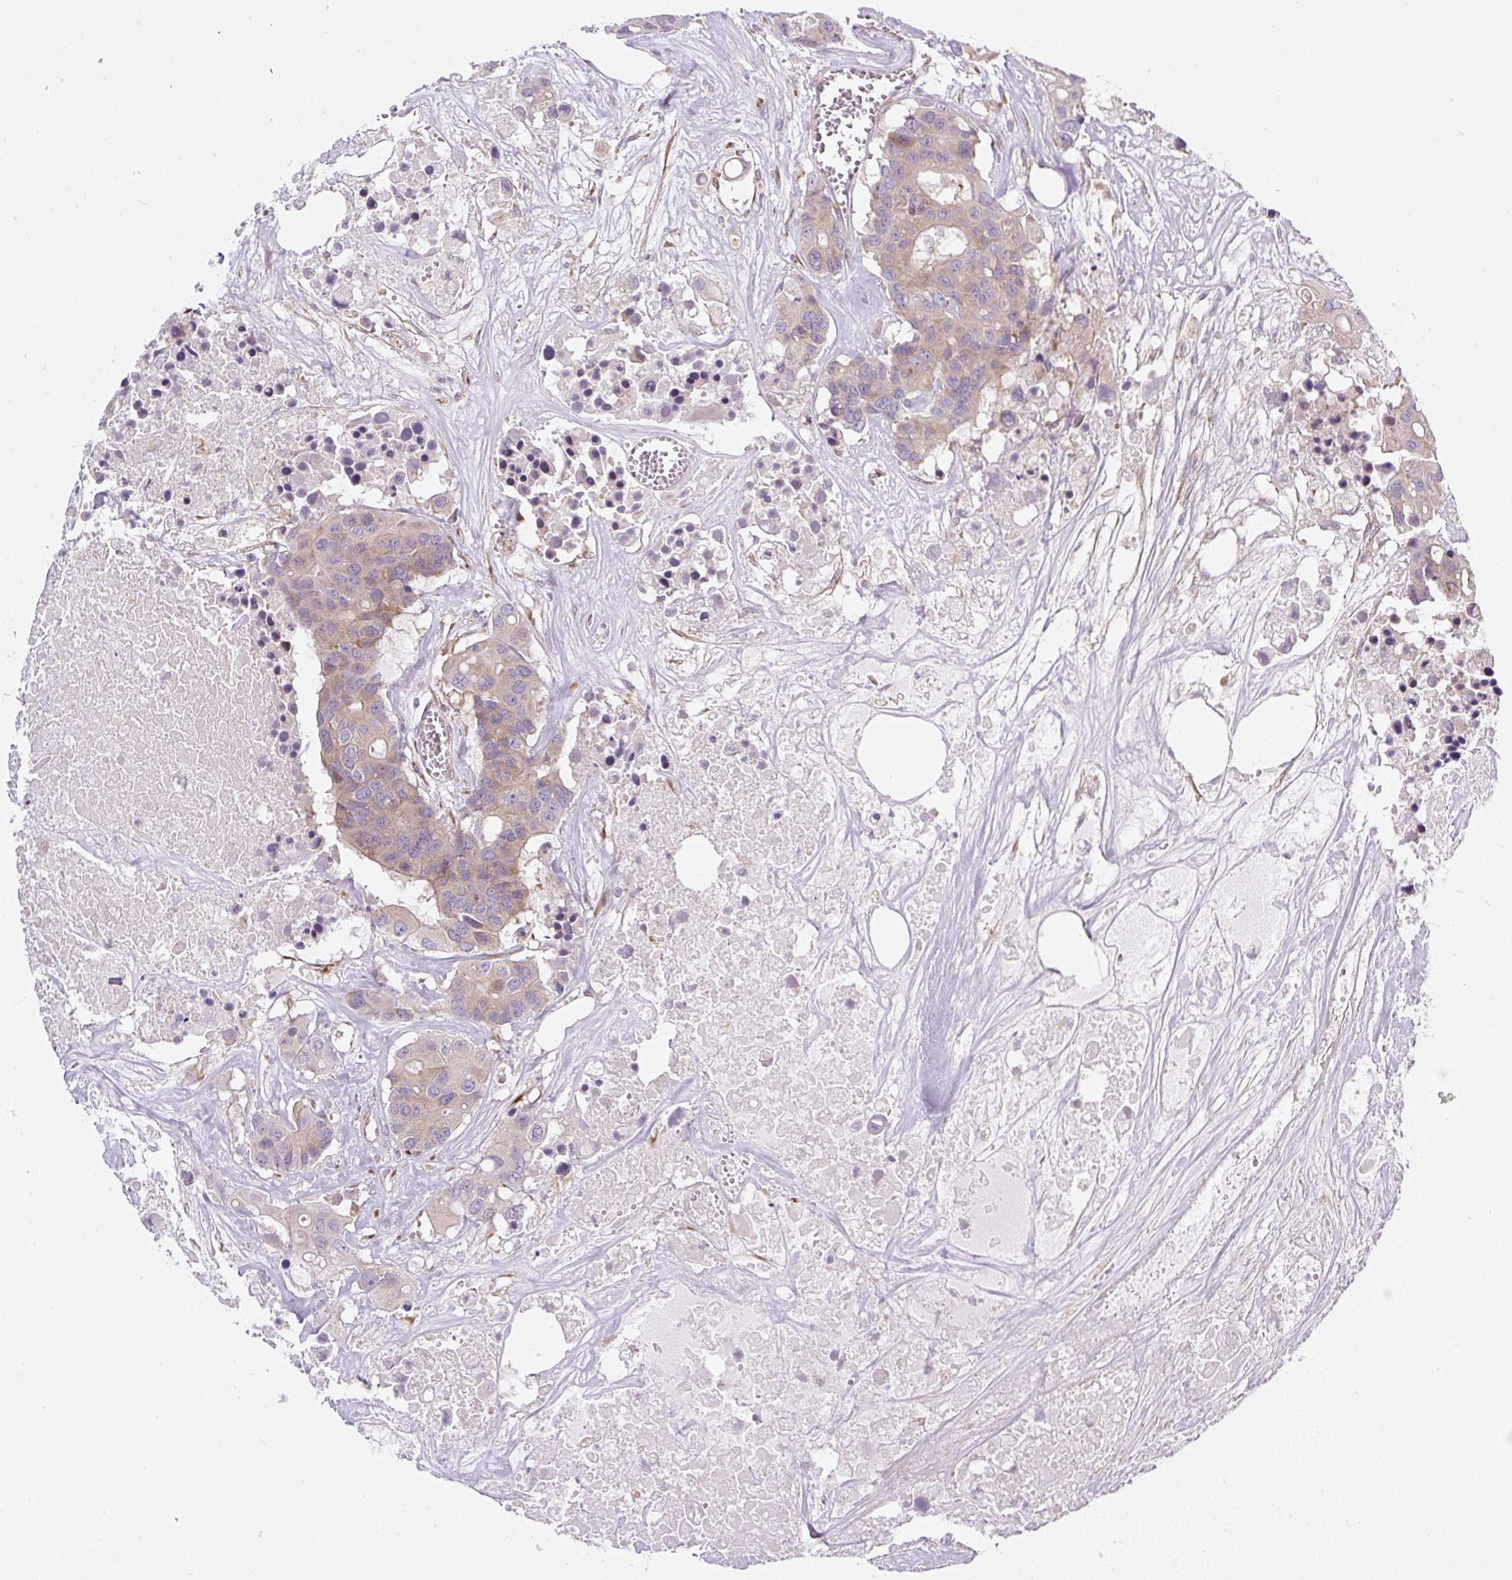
{"staining": {"intensity": "weak", "quantity": "25%-75%", "location": "cytoplasmic/membranous"}, "tissue": "colorectal cancer", "cell_type": "Tumor cells", "image_type": "cancer", "snomed": [{"axis": "morphology", "description": "Adenocarcinoma, NOS"}, {"axis": "topography", "description": "Colon"}], "caption": "This micrograph reveals immunohistochemistry staining of human adenocarcinoma (colorectal), with low weak cytoplasmic/membranous expression in about 25%-75% of tumor cells.", "gene": "MLX", "patient": {"sex": "male", "age": 77}}